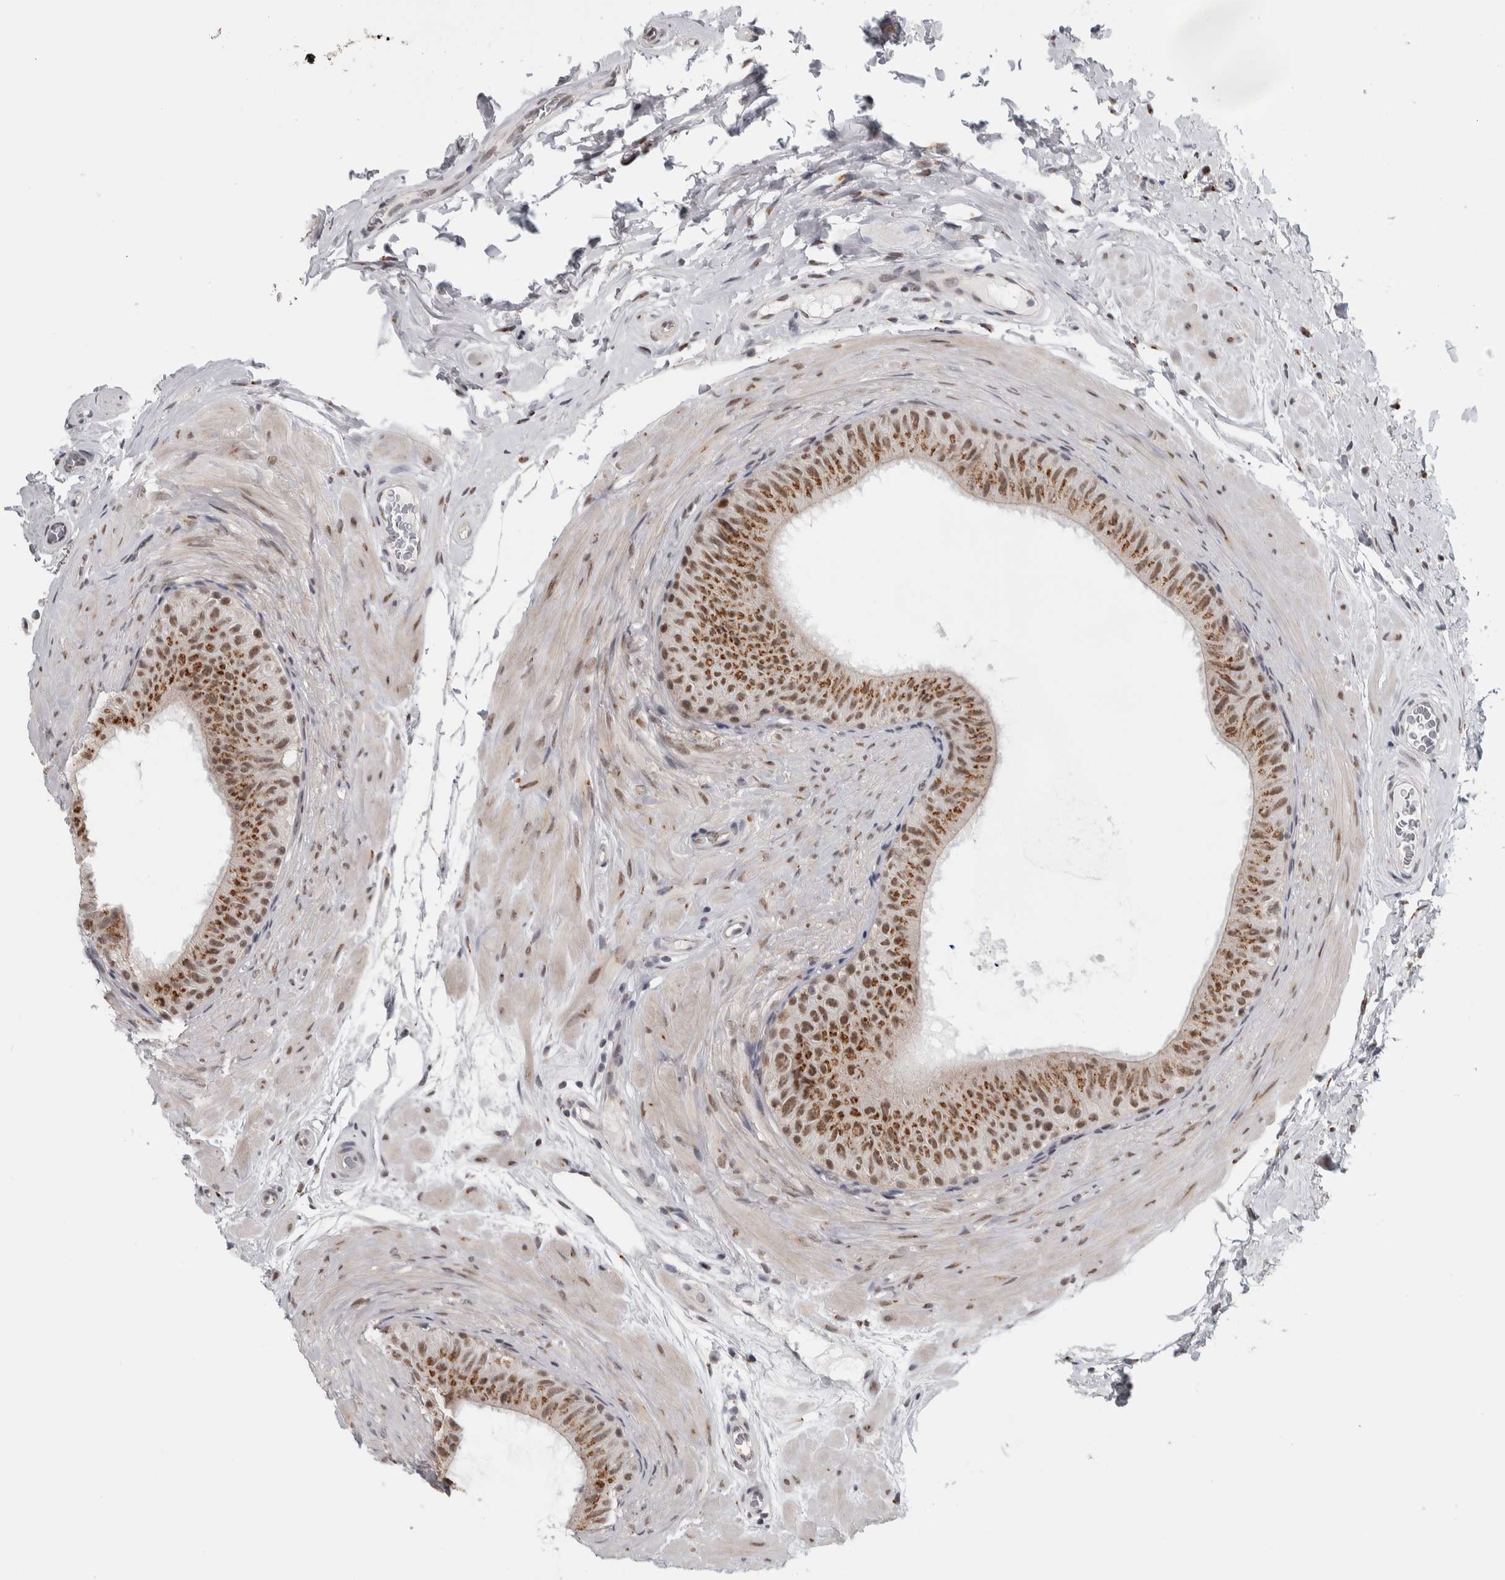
{"staining": {"intensity": "moderate", "quantity": ">75%", "location": "cytoplasmic/membranous,nuclear"}, "tissue": "epididymis", "cell_type": "Glandular cells", "image_type": "normal", "snomed": [{"axis": "morphology", "description": "Normal tissue, NOS"}, {"axis": "topography", "description": "Epididymis"}], "caption": "Epididymis stained for a protein exhibits moderate cytoplasmic/membranous,nuclear positivity in glandular cells. (DAB IHC with brightfield microscopy, high magnification).", "gene": "ZMYND8", "patient": {"sex": "male", "age": 34}}